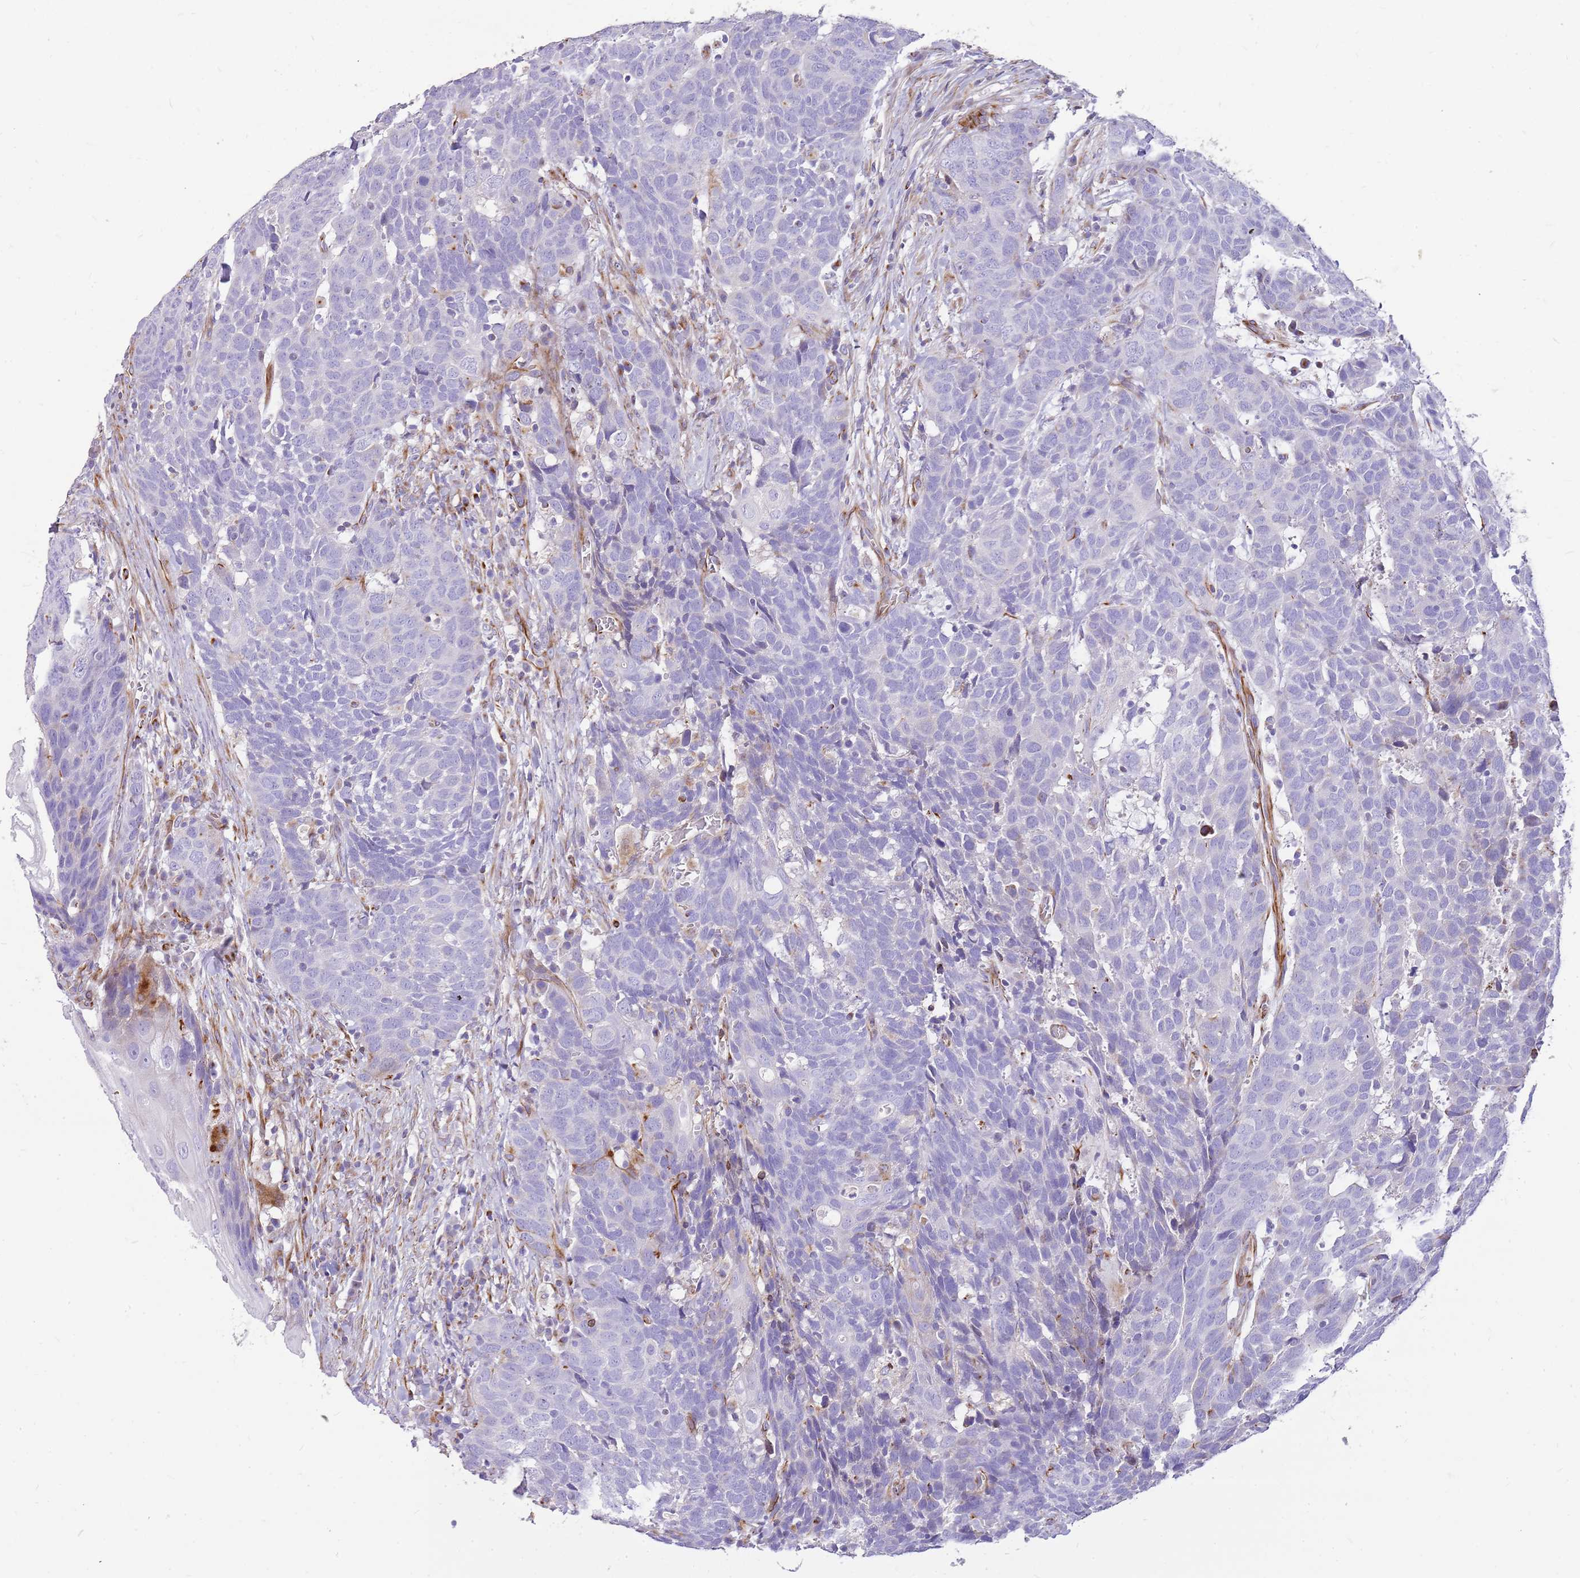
{"staining": {"intensity": "negative", "quantity": "none", "location": "none"}, "tissue": "head and neck cancer", "cell_type": "Tumor cells", "image_type": "cancer", "snomed": [{"axis": "morphology", "description": "Squamous cell carcinoma, NOS"}, {"axis": "topography", "description": "Head-Neck"}], "caption": "Tumor cells are negative for brown protein staining in squamous cell carcinoma (head and neck).", "gene": "ZDHHC1", "patient": {"sex": "male", "age": 66}}